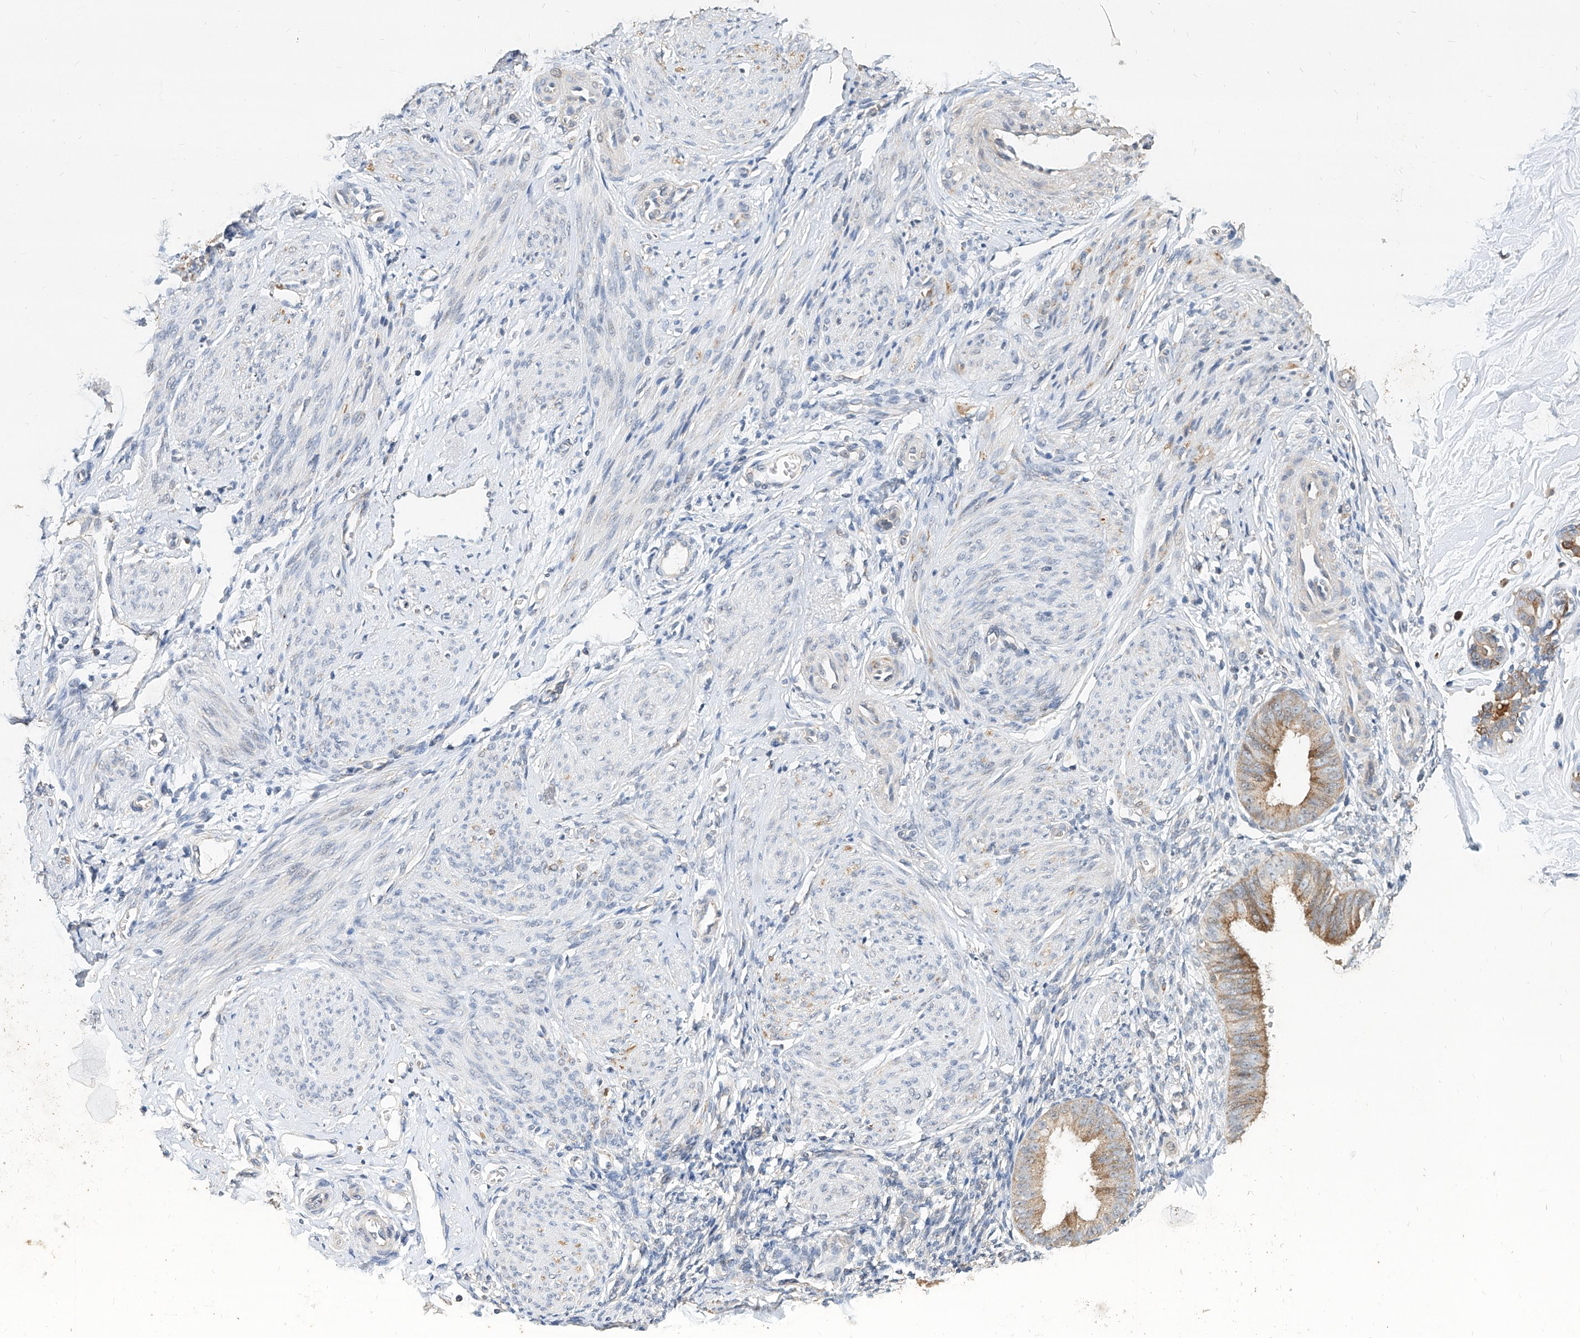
{"staining": {"intensity": "negative", "quantity": "none", "location": "none"}, "tissue": "endometrium", "cell_type": "Cells in endometrial stroma", "image_type": "normal", "snomed": [{"axis": "morphology", "description": "Normal tissue, NOS"}, {"axis": "topography", "description": "Uterus"}, {"axis": "topography", "description": "Endometrium"}], "caption": "This is an IHC image of normal endometrium. There is no positivity in cells in endometrial stroma.", "gene": "MFSD4B", "patient": {"sex": "female", "age": 48}}